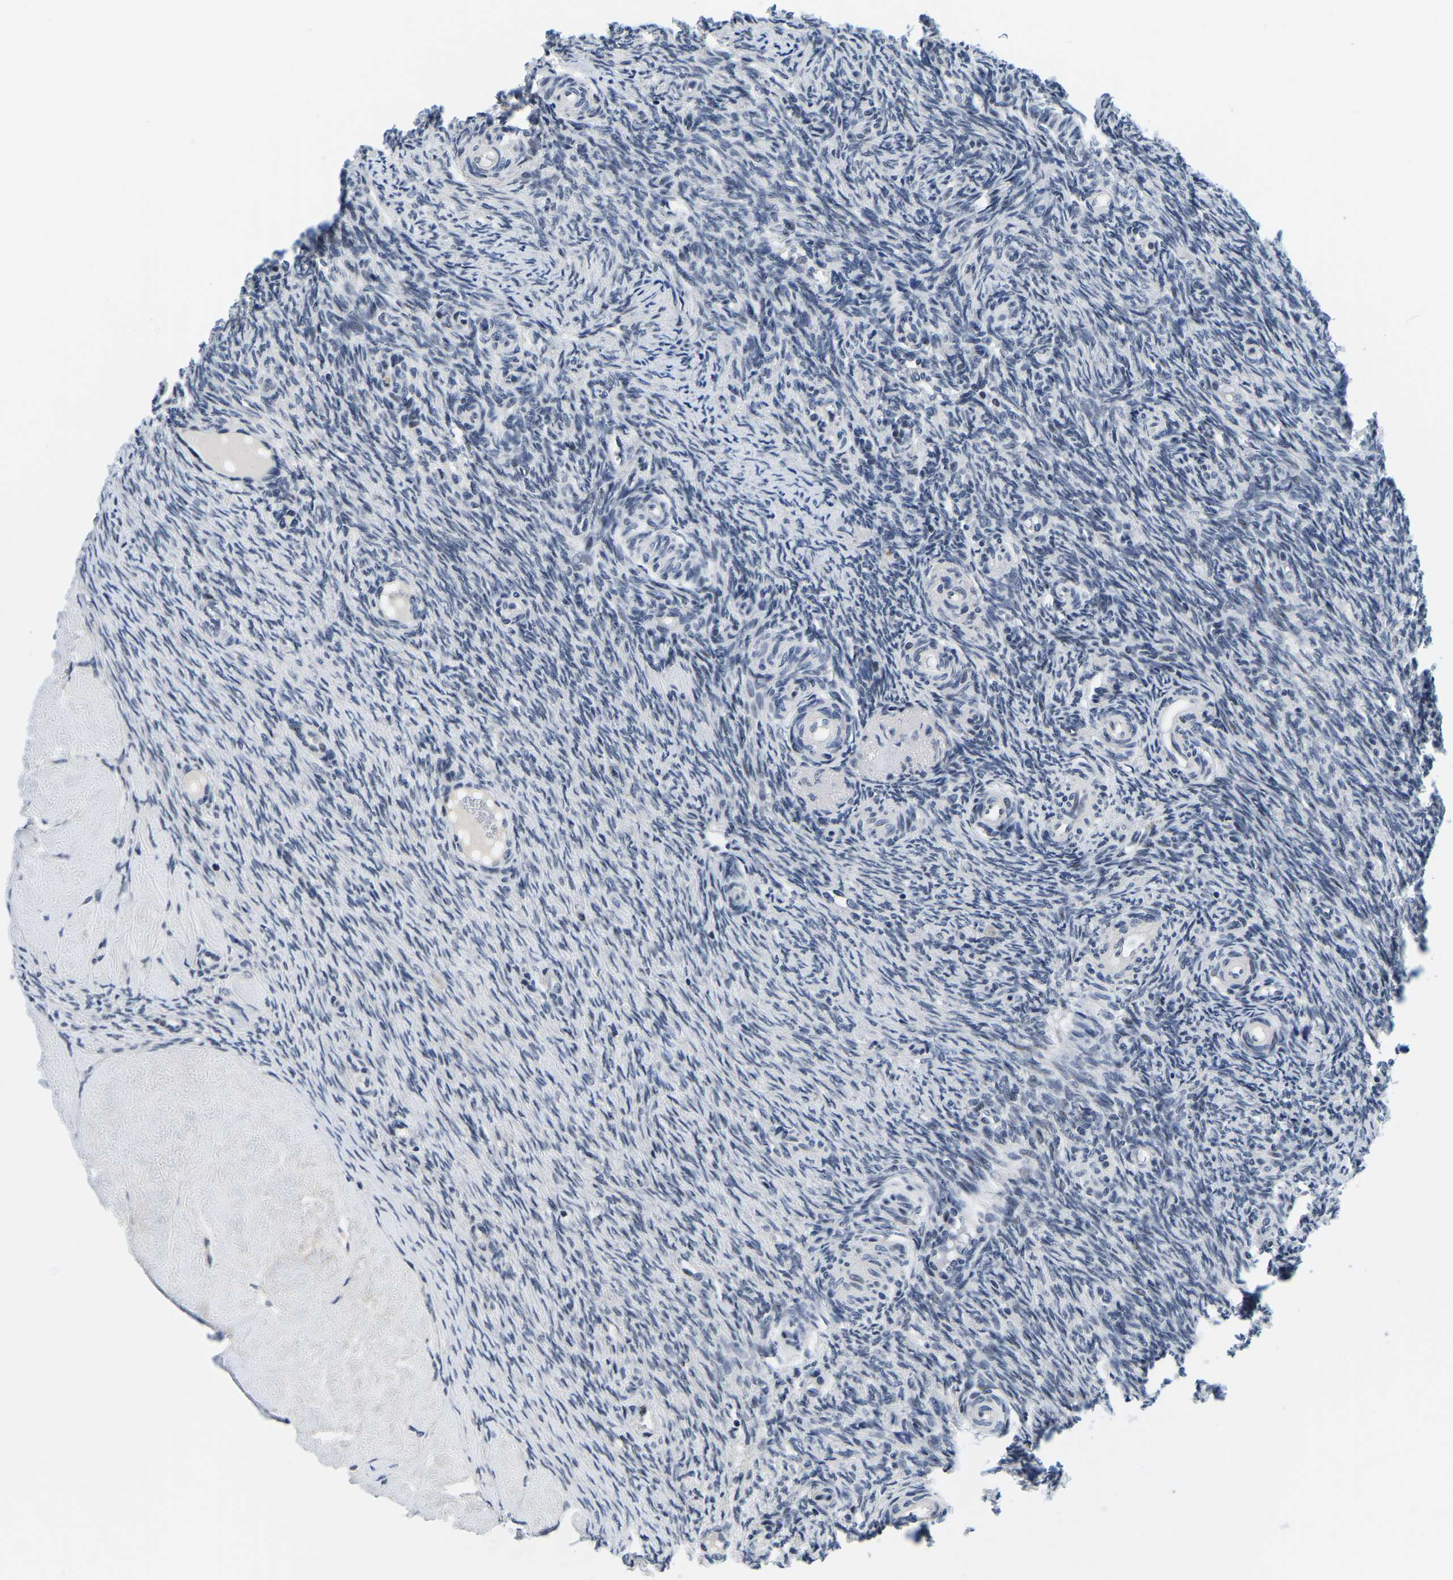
{"staining": {"intensity": "moderate", "quantity": ">75%", "location": "cytoplasmic/membranous"}, "tissue": "ovary", "cell_type": "Follicle cells", "image_type": "normal", "snomed": [{"axis": "morphology", "description": "Normal tissue, NOS"}, {"axis": "topography", "description": "Ovary"}], "caption": "About >75% of follicle cells in benign human ovary show moderate cytoplasmic/membranous protein positivity as visualized by brown immunohistochemical staining.", "gene": "POLDIP3", "patient": {"sex": "female", "age": 41}}